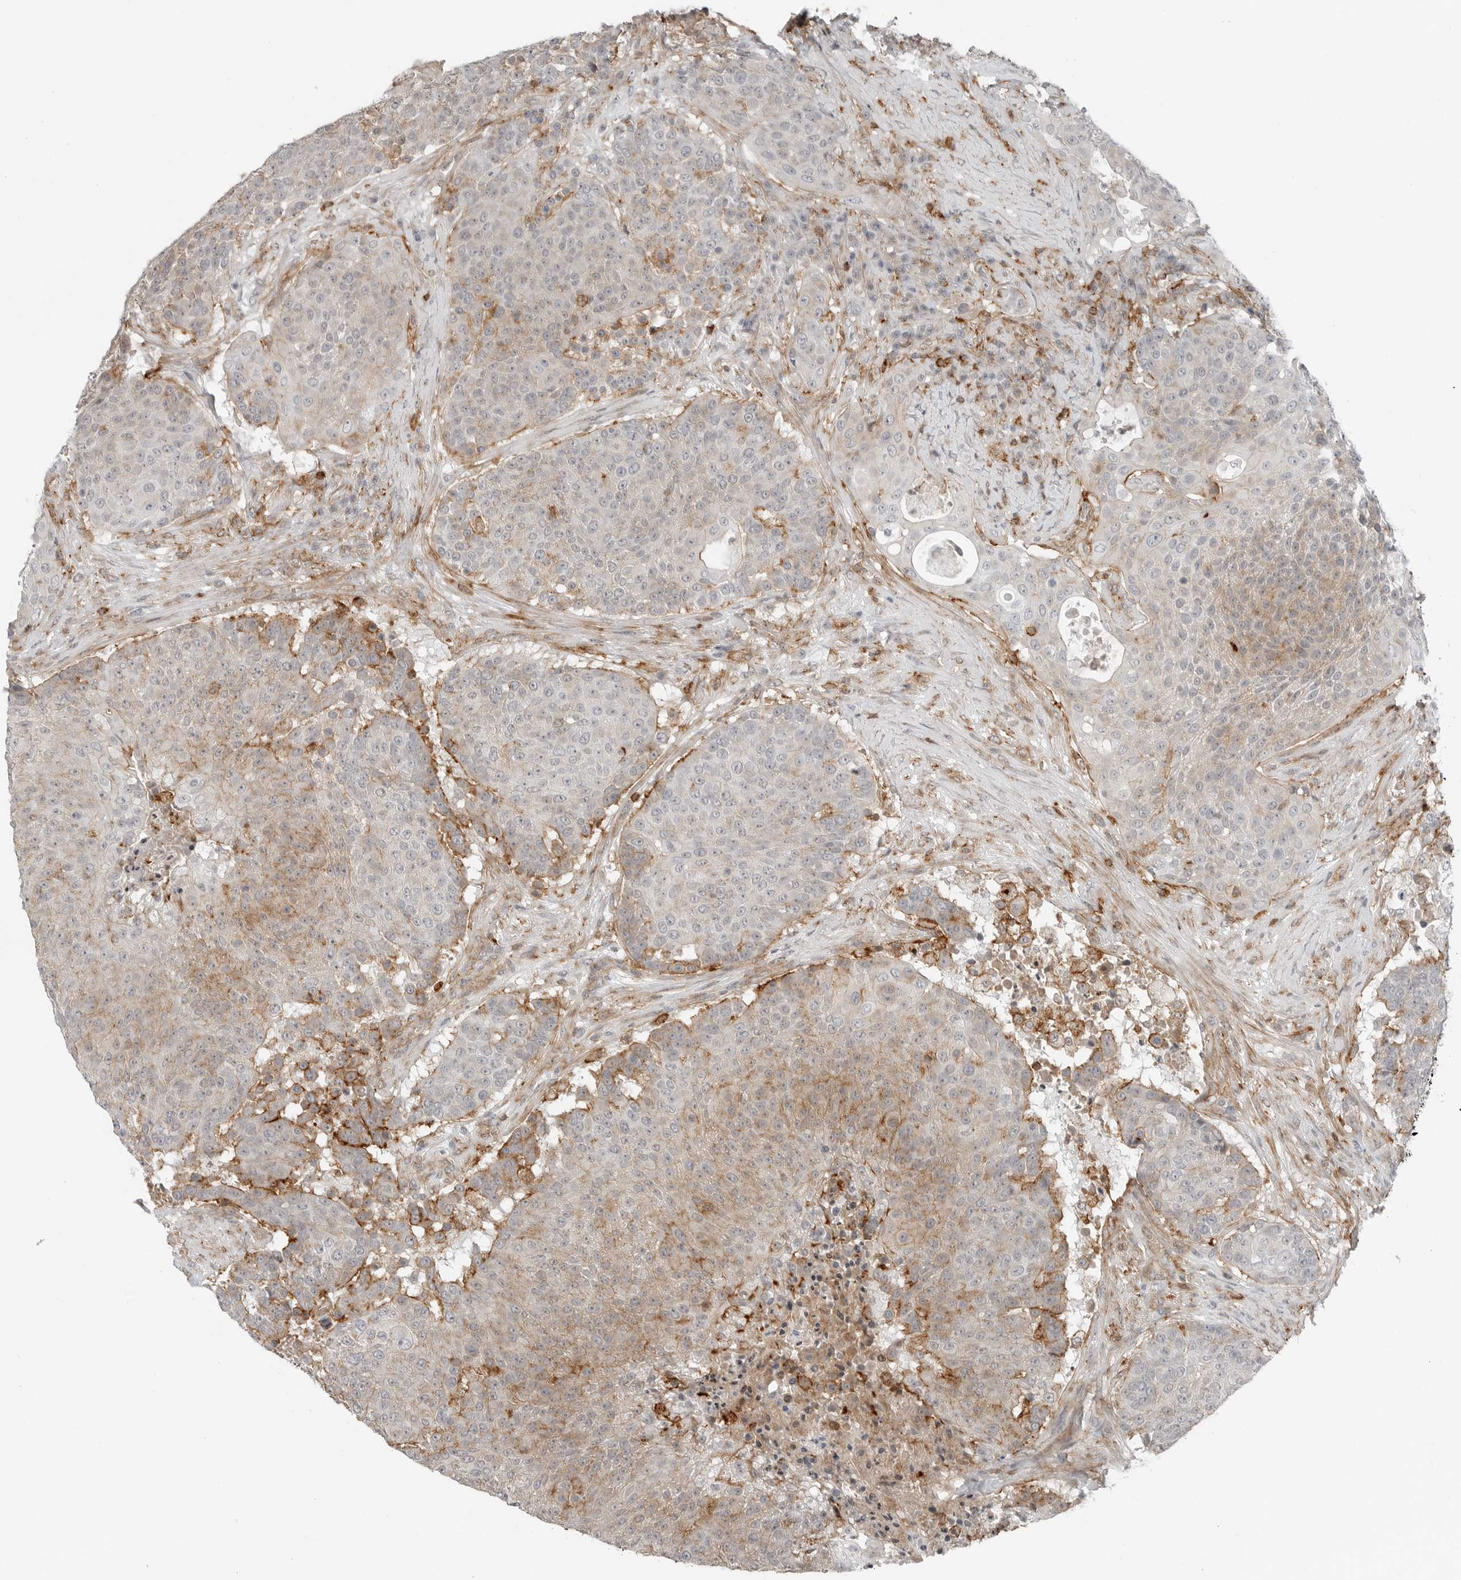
{"staining": {"intensity": "moderate", "quantity": "25%-75%", "location": "cytoplasmic/membranous"}, "tissue": "urothelial cancer", "cell_type": "Tumor cells", "image_type": "cancer", "snomed": [{"axis": "morphology", "description": "Urothelial carcinoma, High grade"}, {"axis": "topography", "description": "Urinary bladder"}], "caption": "The immunohistochemical stain shows moderate cytoplasmic/membranous expression in tumor cells of urothelial cancer tissue. (DAB (3,3'-diaminobenzidine) IHC, brown staining for protein, blue staining for nuclei).", "gene": "LEFTY2", "patient": {"sex": "female", "age": 63}}